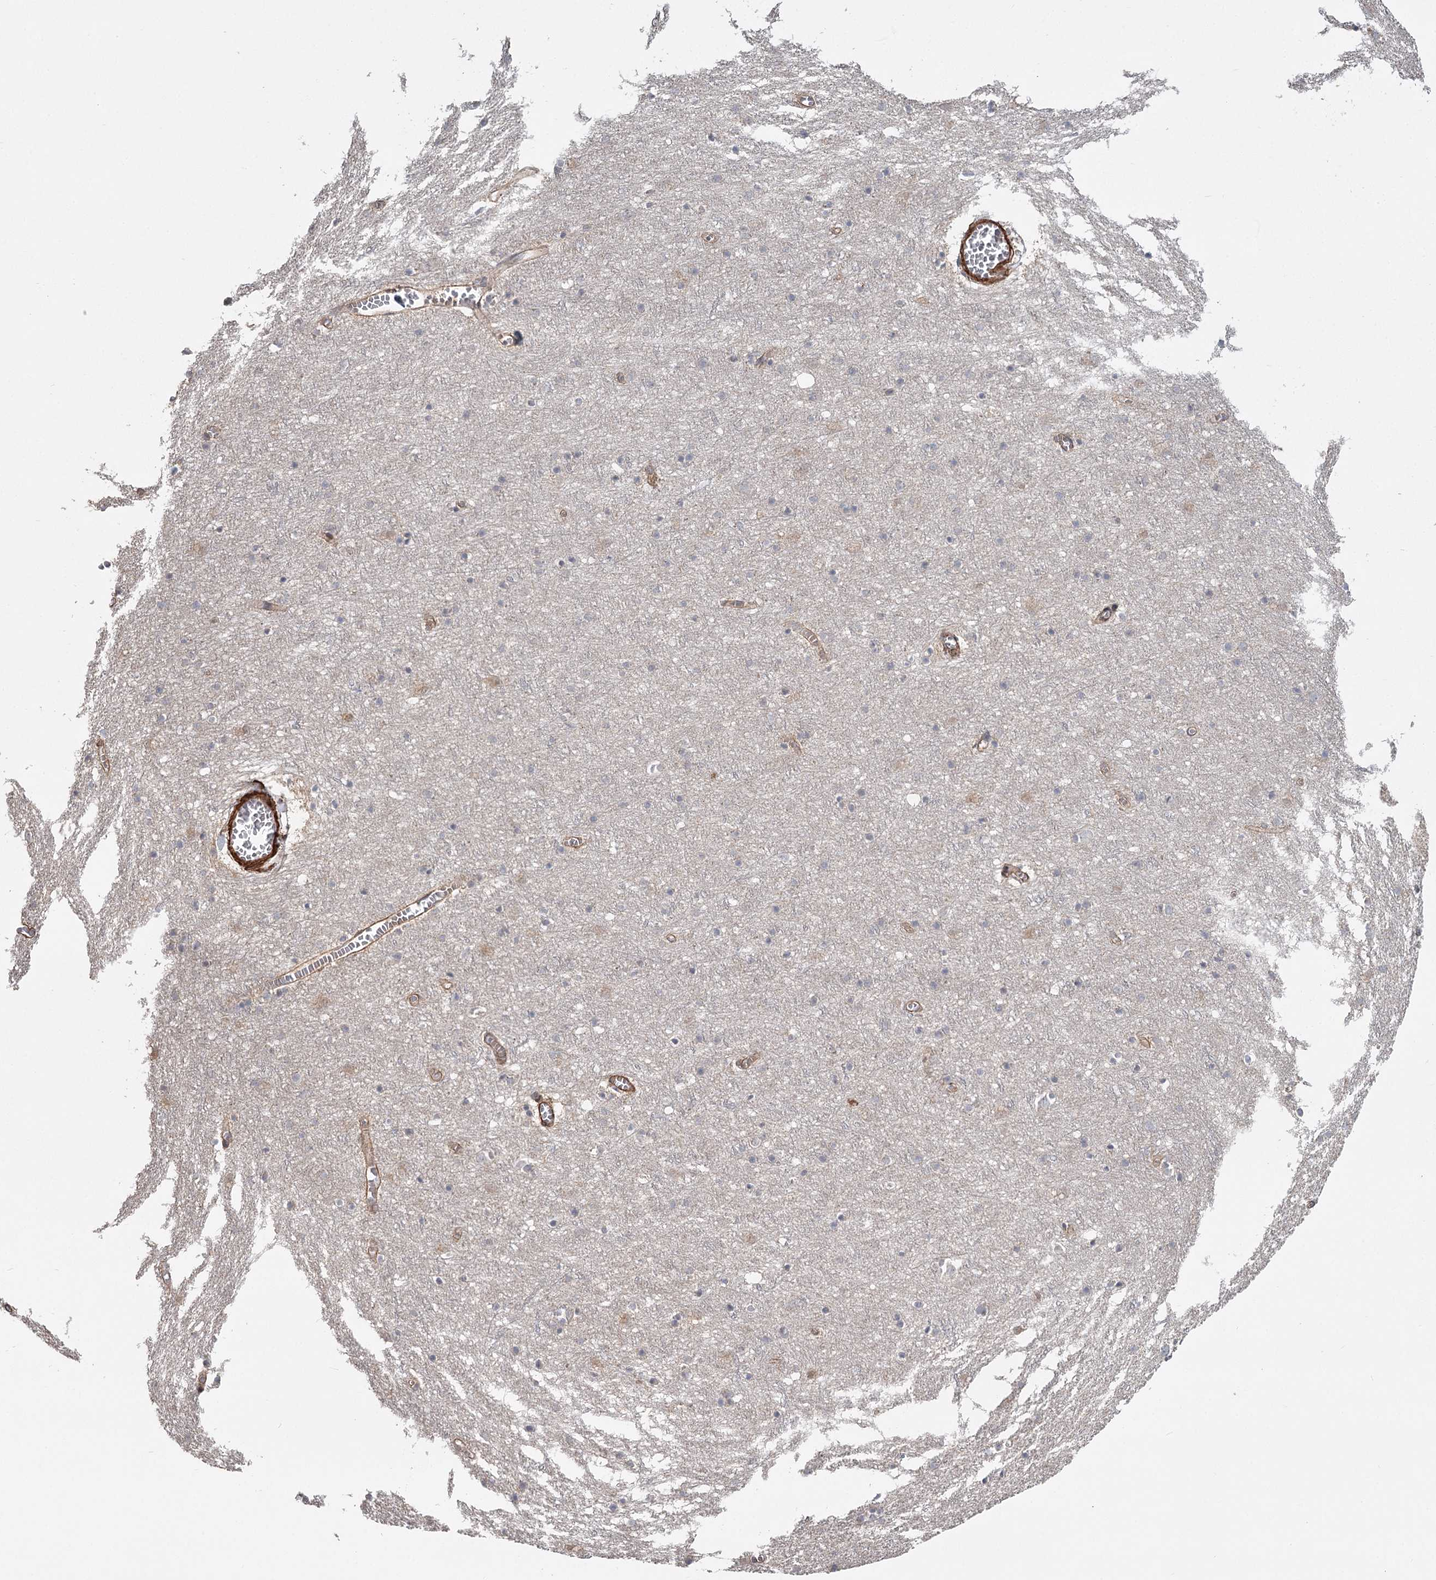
{"staining": {"intensity": "moderate", "quantity": ">75%", "location": "cytoplasmic/membranous"}, "tissue": "cerebral cortex", "cell_type": "Endothelial cells", "image_type": "normal", "snomed": [{"axis": "morphology", "description": "Normal tissue, NOS"}, {"axis": "topography", "description": "Cerebral cortex"}], "caption": "Immunohistochemistry (IHC) micrograph of benign human cerebral cortex stained for a protein (brown), which shows medium levels of moderate cytoplasmic/membranous expression in about >75% of endothelial cells.", "gene": "DHRS9", "patient": {"sex": "female", "age": 64}}